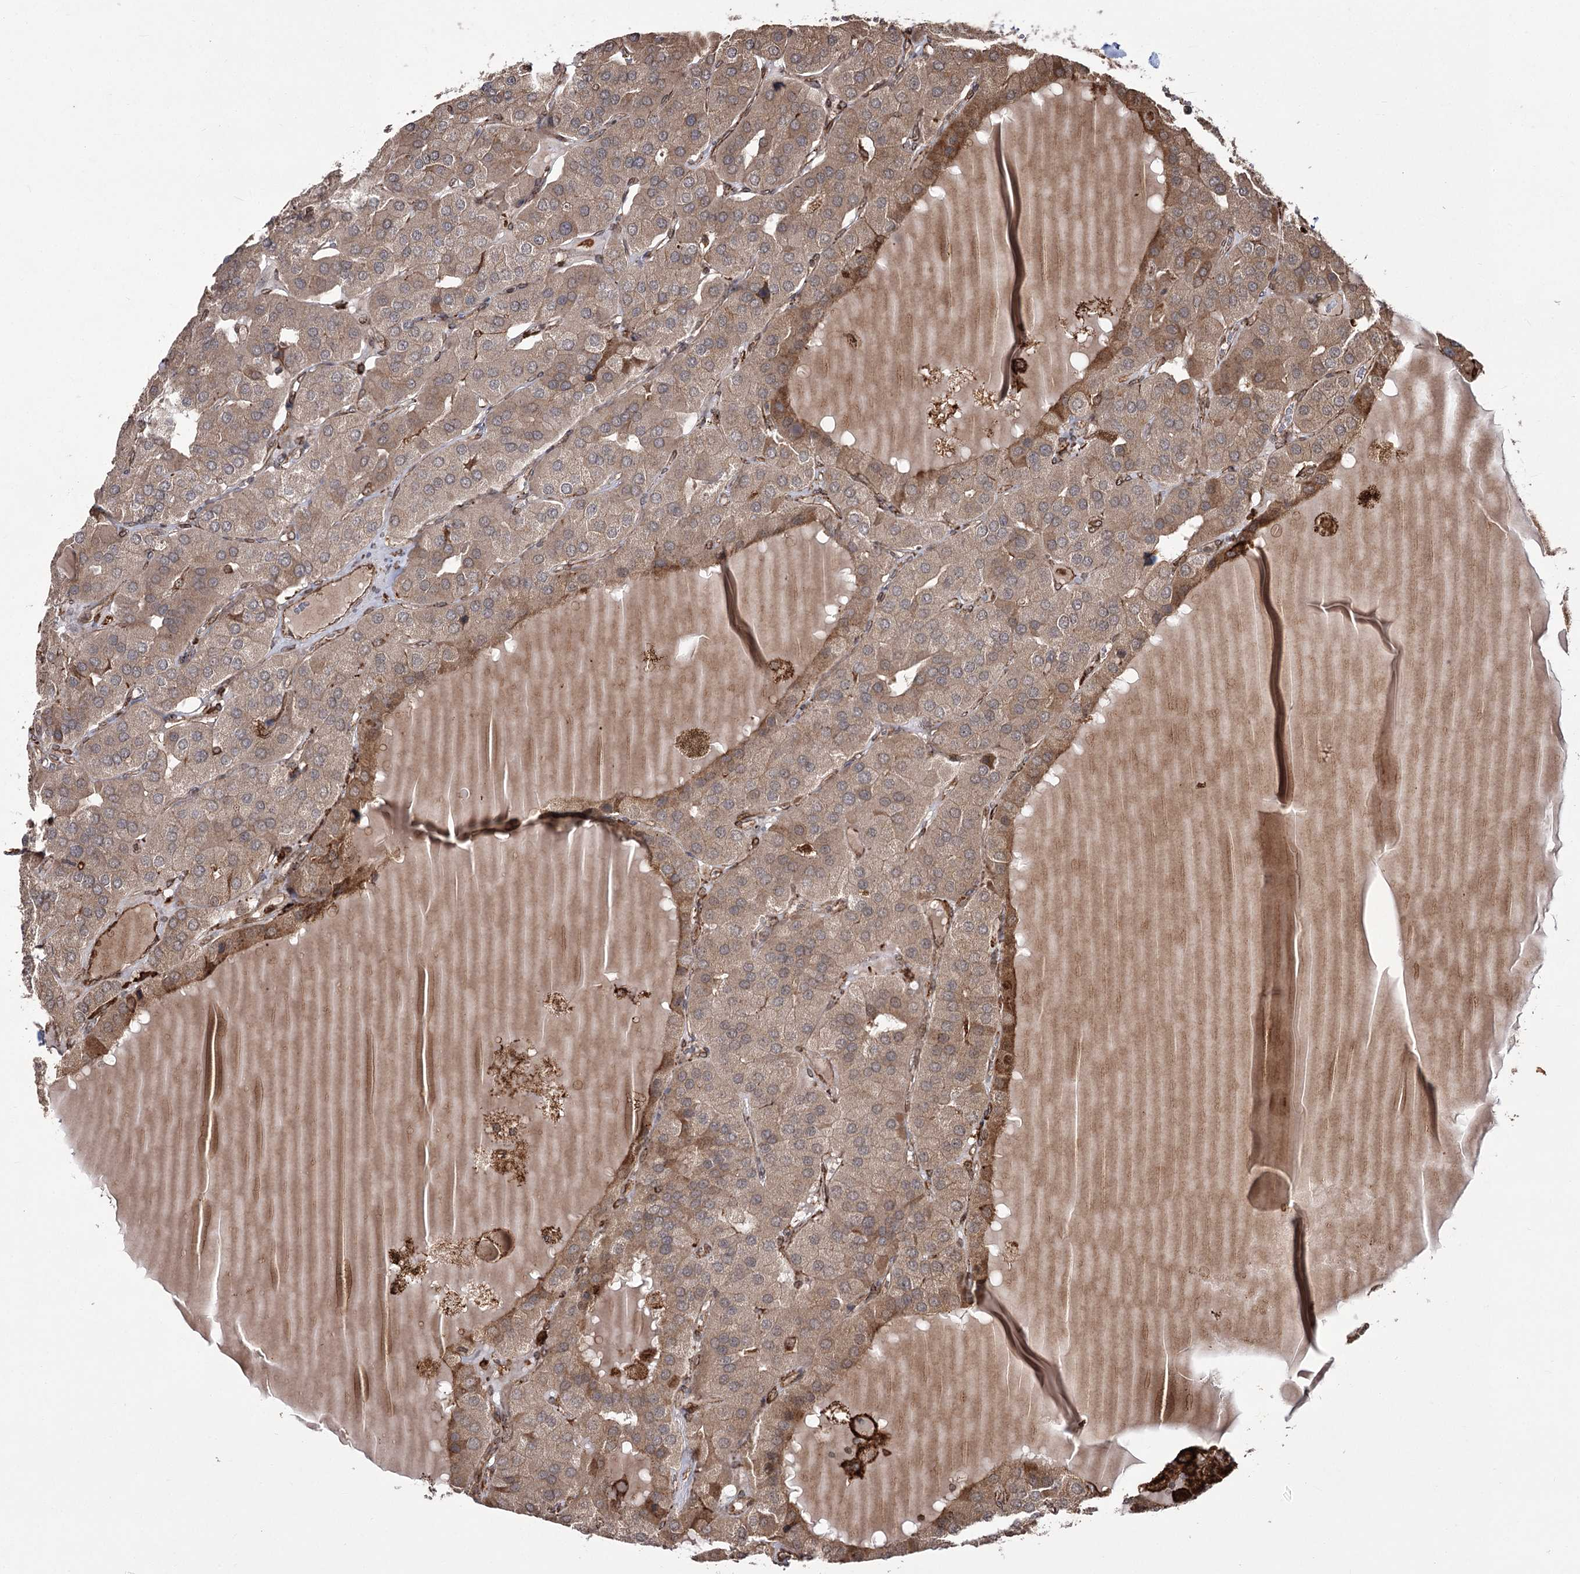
{"staining": {"intensity": "moderate", "quantity": "25%-75%", "location": "cytoplasmic/membranous"}, "tissue": "parathyroid gland", "cell_type": "Glandular cells", "image_type": "normal", "snomed": [{"axis": "morphology", "description": "Normal tissue, NOS"}, {"axis": "morphology", "description": "Adenoma, NOS"}, {"axis": "topography", "description": "Parathyroid gland"}], "caption": "Benign parathyroid gland reveals moderate cytoplasmic/membranous staining in about 25%-75% of glandular cells, visualized by immunohistochemistry. (DAB (3,3'-diaminobenzidine) = brown stain, brightfield microscopy at high magnification).", "gene": "FANCL", "patient": {"sex": "female", "age": 86}}